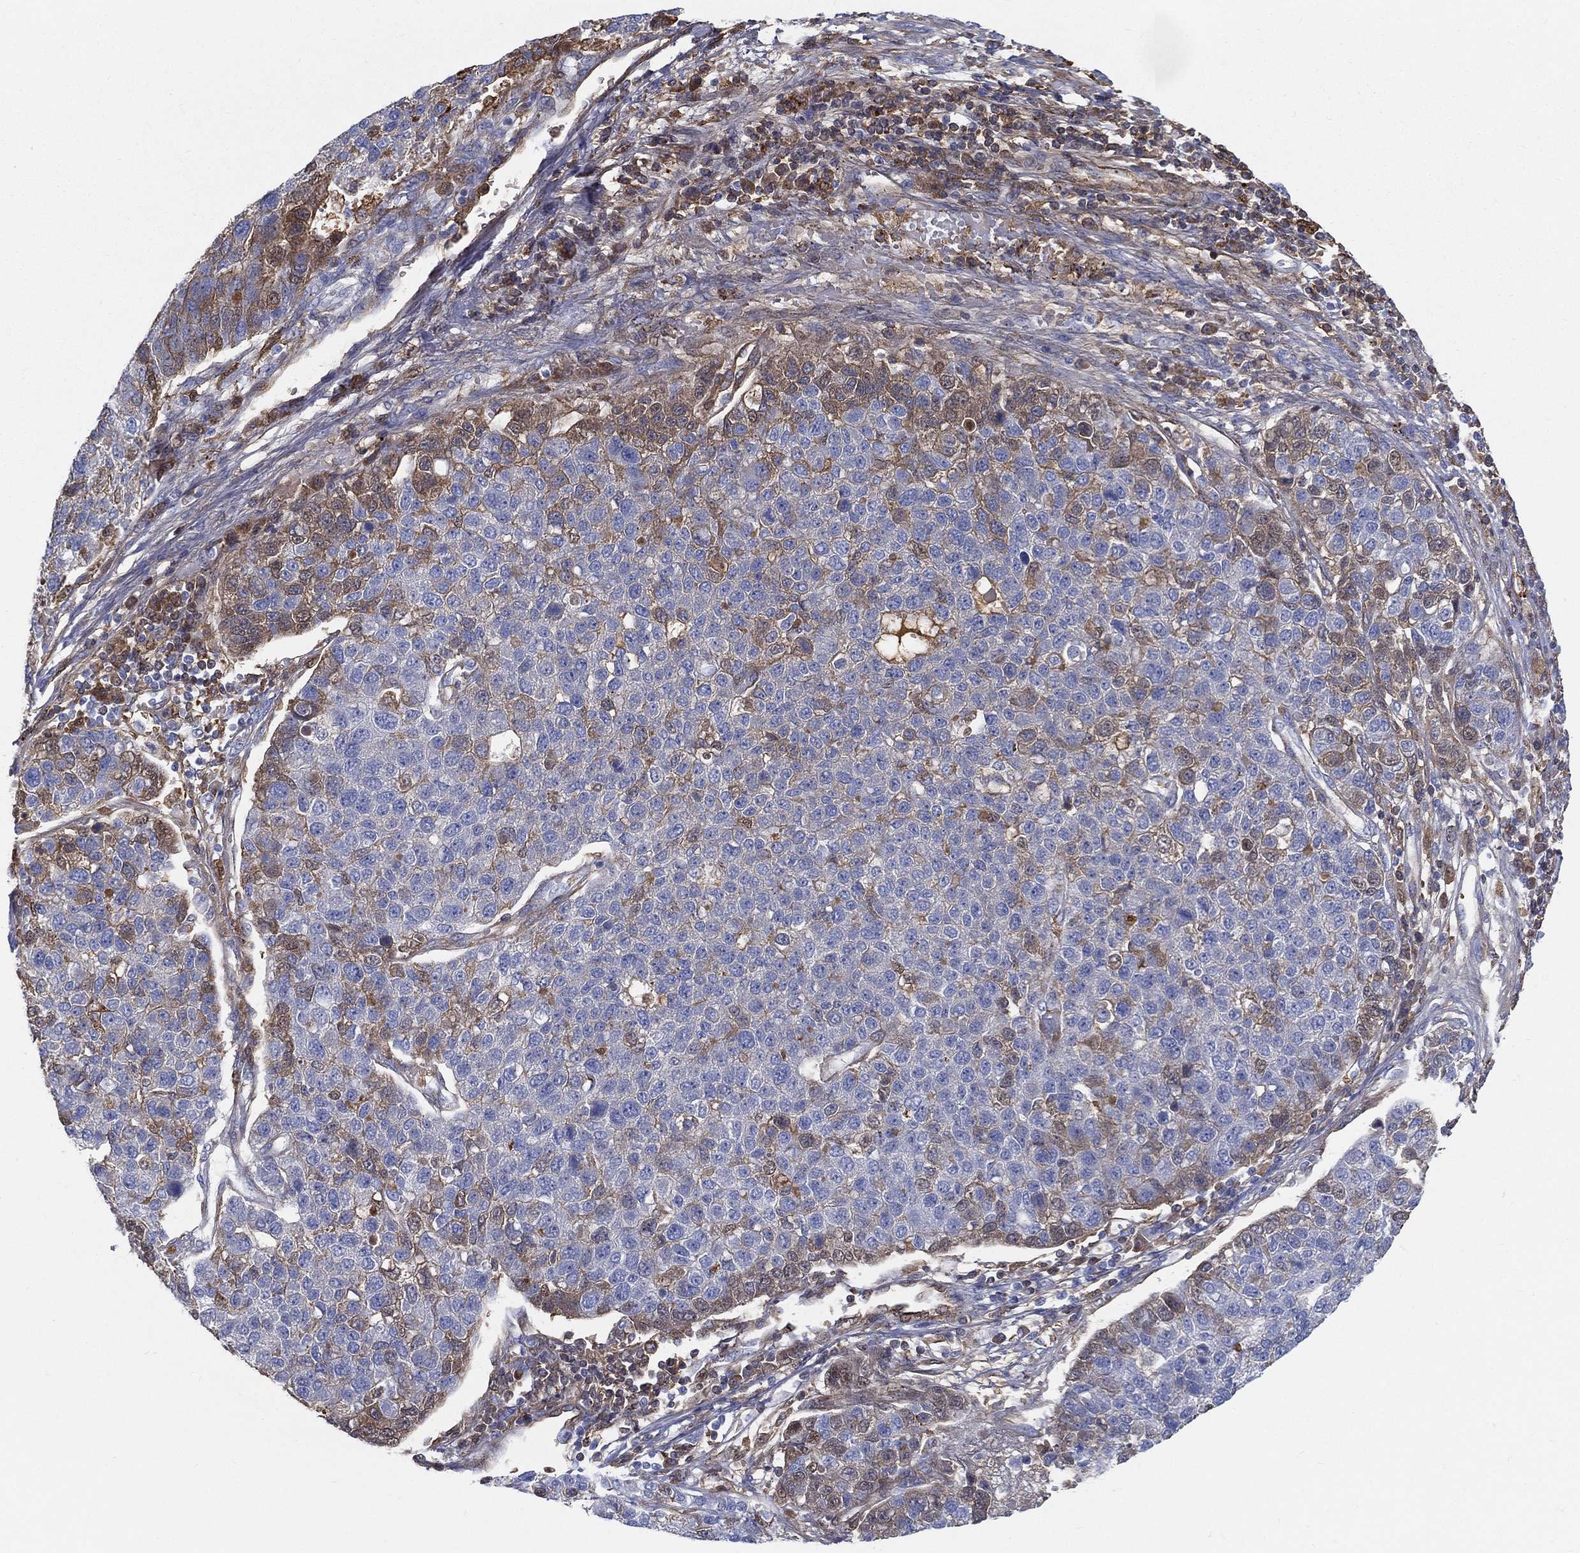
{"staining": {"intensity": "moderate", "quantity": "<25%", "location": "cytoplasmic/membranous"}, "tissue": "pancreatic cancer", "cell_type": "Tumor cells", "image_type": "cancer", "snomed": [{"axis": "morphology", "description": "Adenocarcinoma, NOS"}, {"axis": "topography", "description": "Pancreas"}], "caption": "DAB (3,3'-diaminobenzidine) immunohistochemical staining of human pancreatic cancer (adenocarcinoma) displays moderate cytoplasmic/membranous protein positivity in about <25% of tumor cells.", "gene": "IFNB1", "patient": {"sex": "female", "age": 61}}